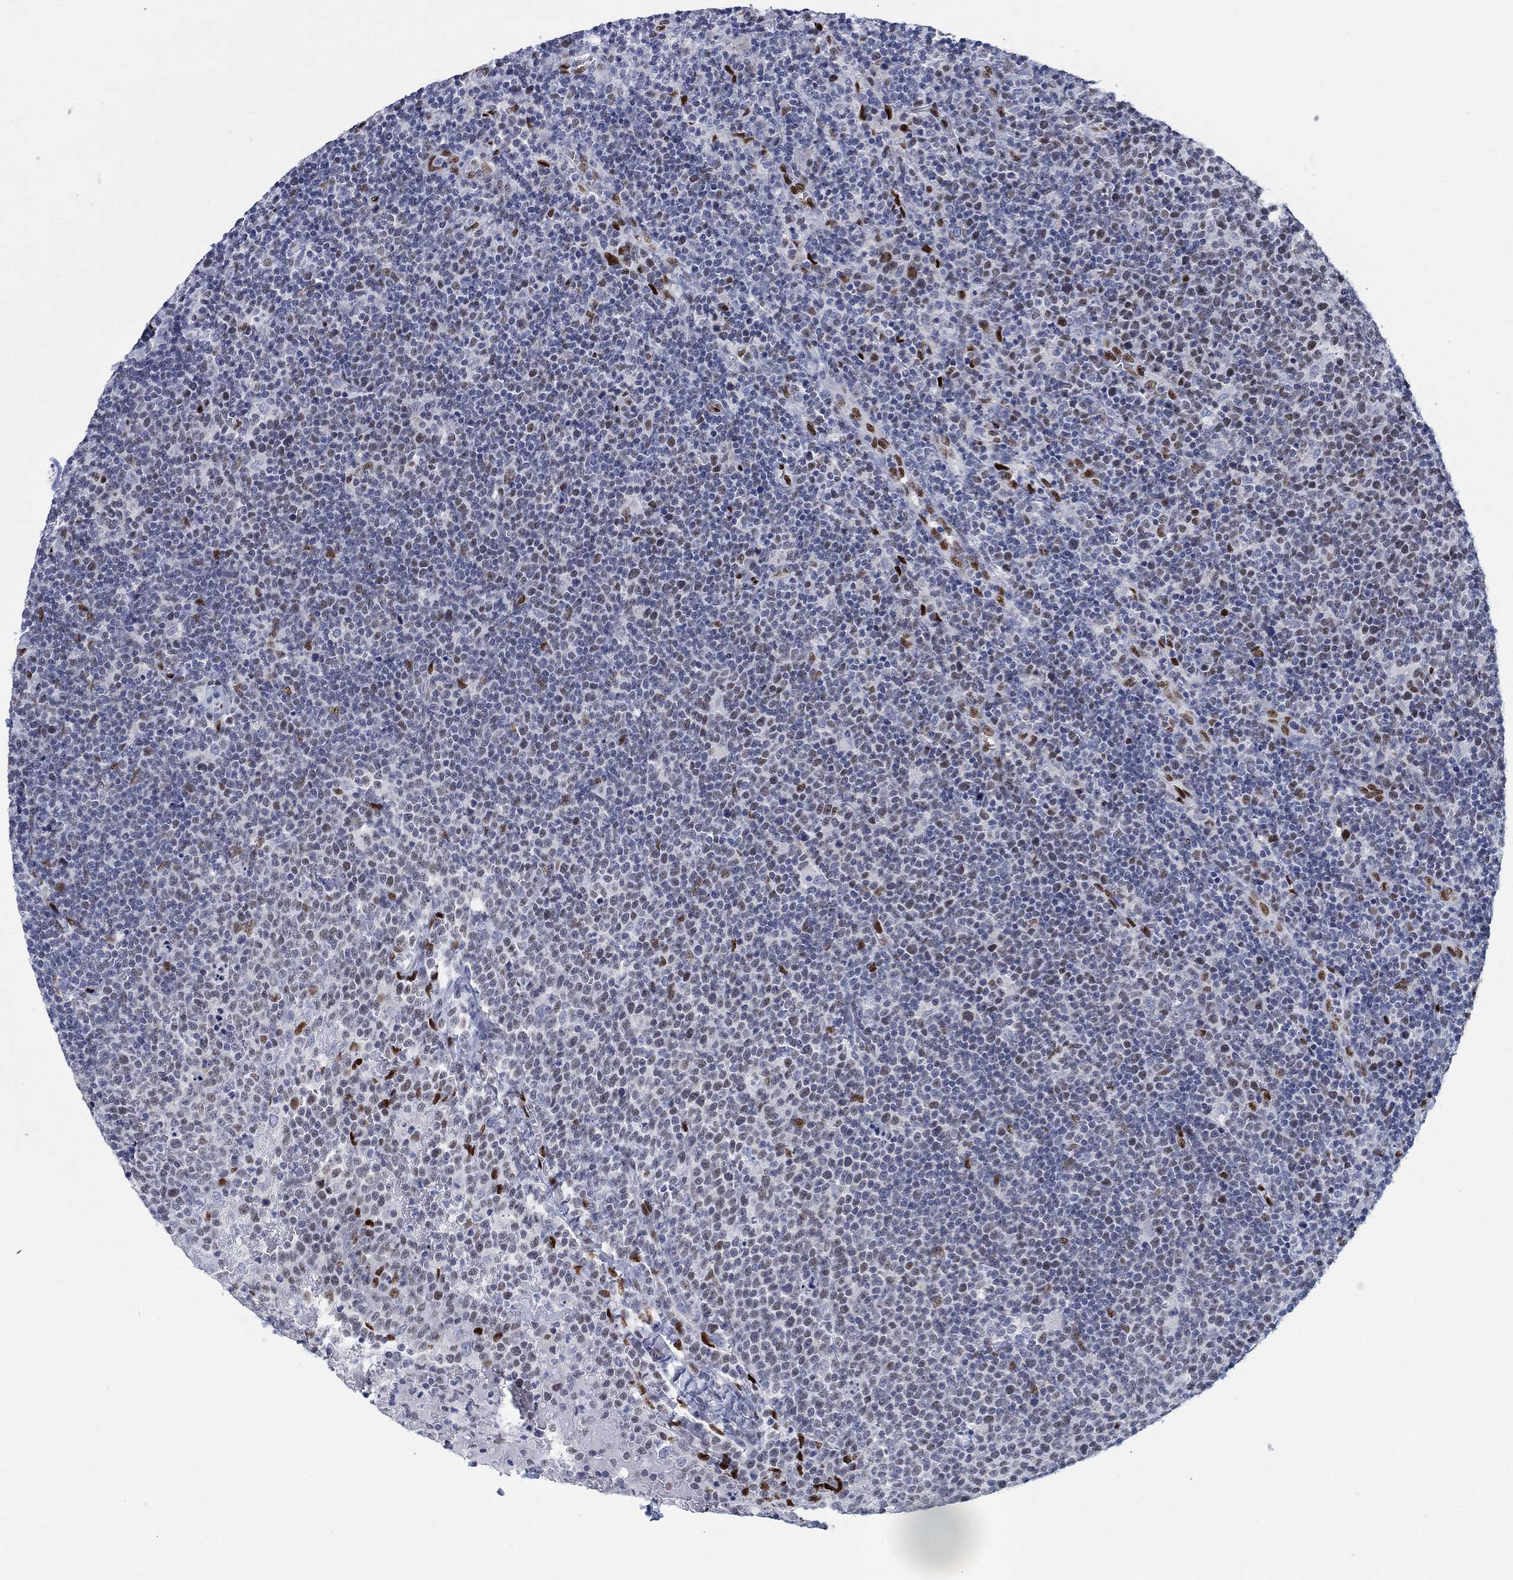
{"staining": {"intensity": "moderate", "quantity": "<25%", "location": "nuclear"}, "tissue": "lymphoma", "cell_type": "Tumor cells", "image_type": "cancer", "snomed": [{"axis": "morphology", "description": "Malignant lymphoma, non-Hodgkin's type, High grade"}, {"axis": "topography", "description": "Lymph node"}], "caption": "IHC (DAB (3,3'-diaminobenzidine)) staining of human high-grade malignant lymphoma, non-Hodgkin's type shows moderate nuclear protein positivity in approximately <25% of tumor cells.", "gene": "ZEB1", "patient": {"sex": "male", "age": 61}}